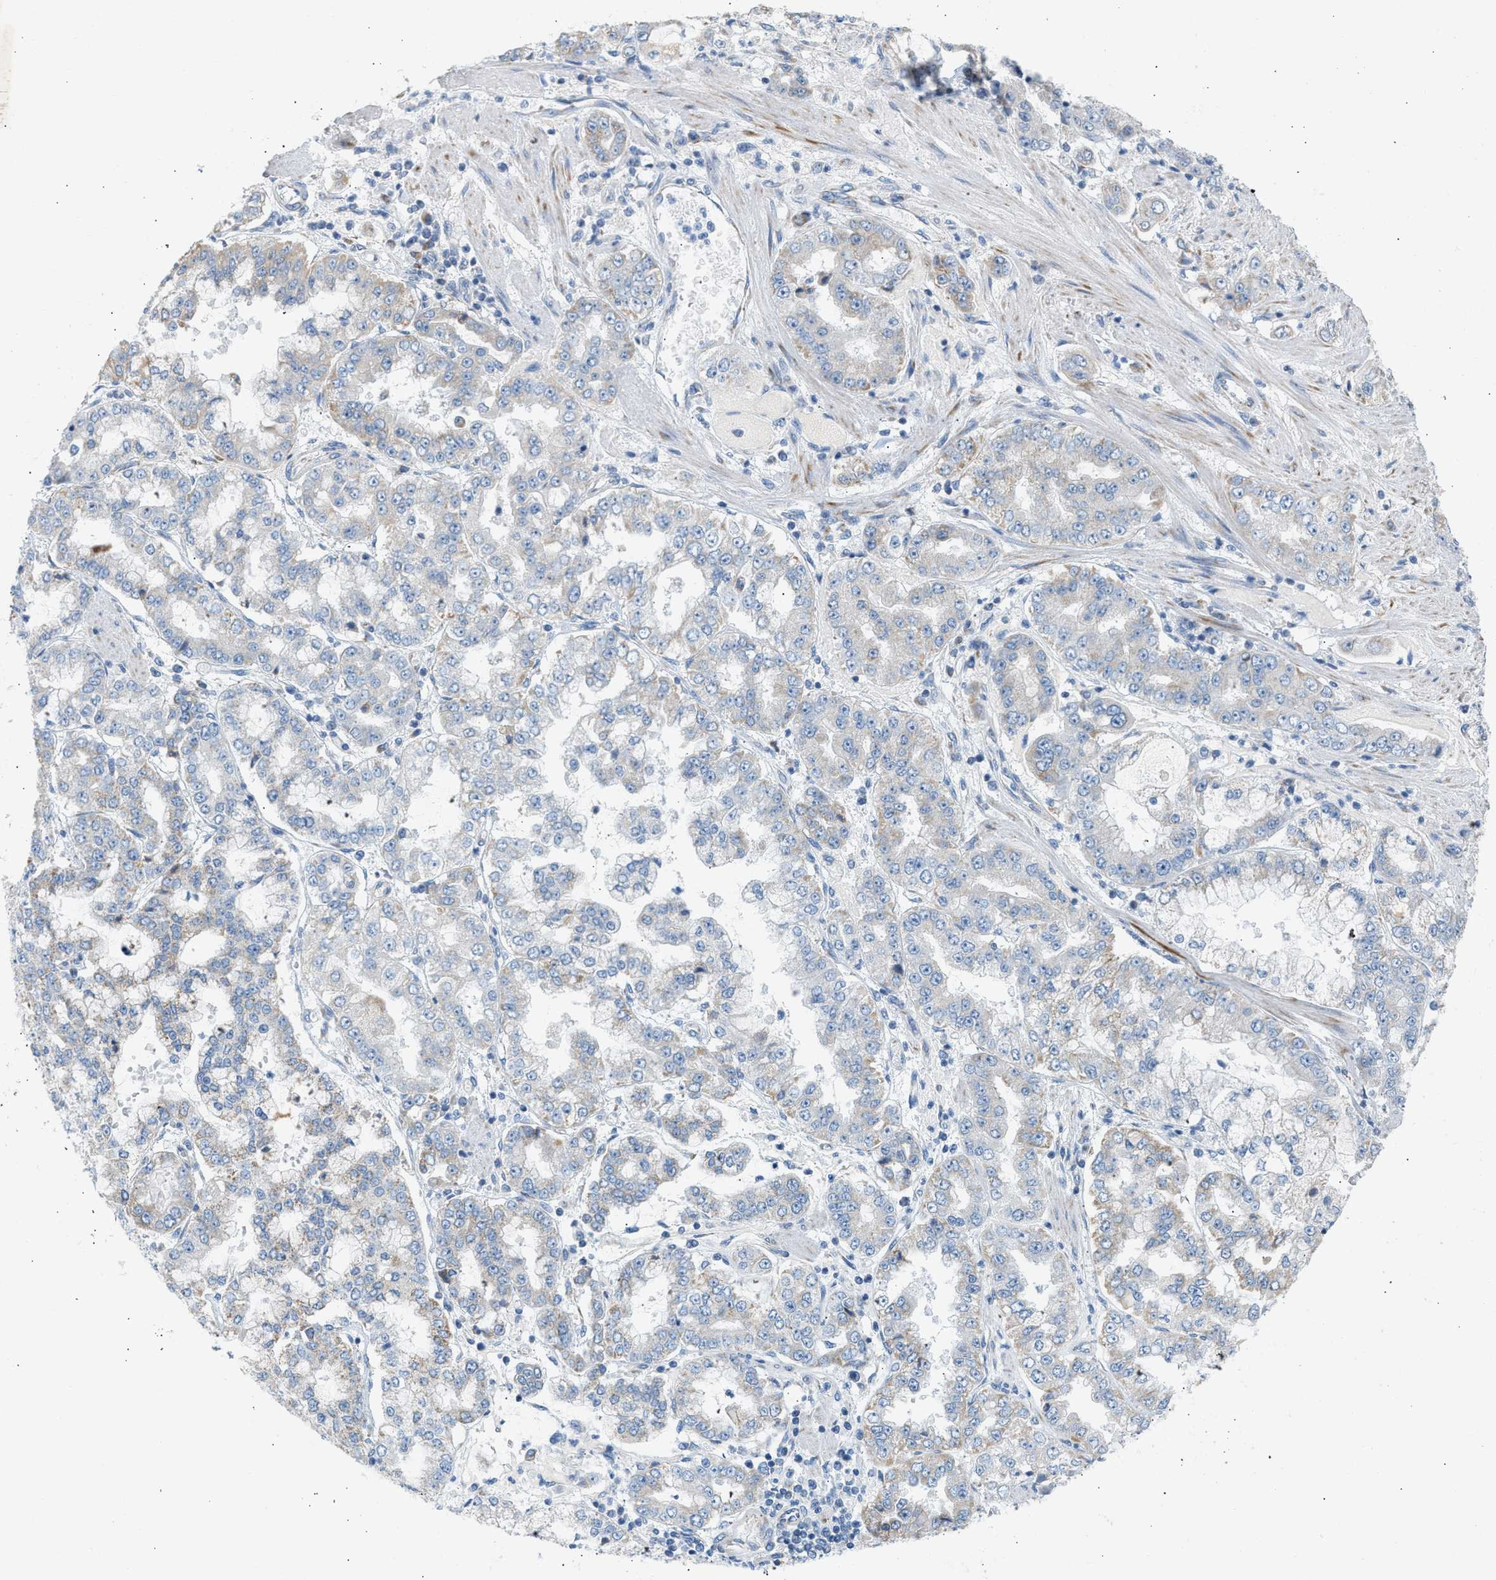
{"staining": {"intensity": "moderate", "quantity": "<25%", "location": "cytoplasmic/membranous"}, "tissue": "stomach cancer", "cell_type": "Tumor cells", "image_type": "cancer", "snomed": [{"axis": "morphology", "description": "Adenocarcinoma, NOS"}, {"axis": "topography", "description": "Stomach"}], "caption": "Adenocarcinoma (stomach) stained with immunohistochemistry displays moderate cytoplasmic/membranous expression in approximately <25% of tumor cells.", "gene": "NDUFS8", "patient": {"sex": "male", "age": 76}}